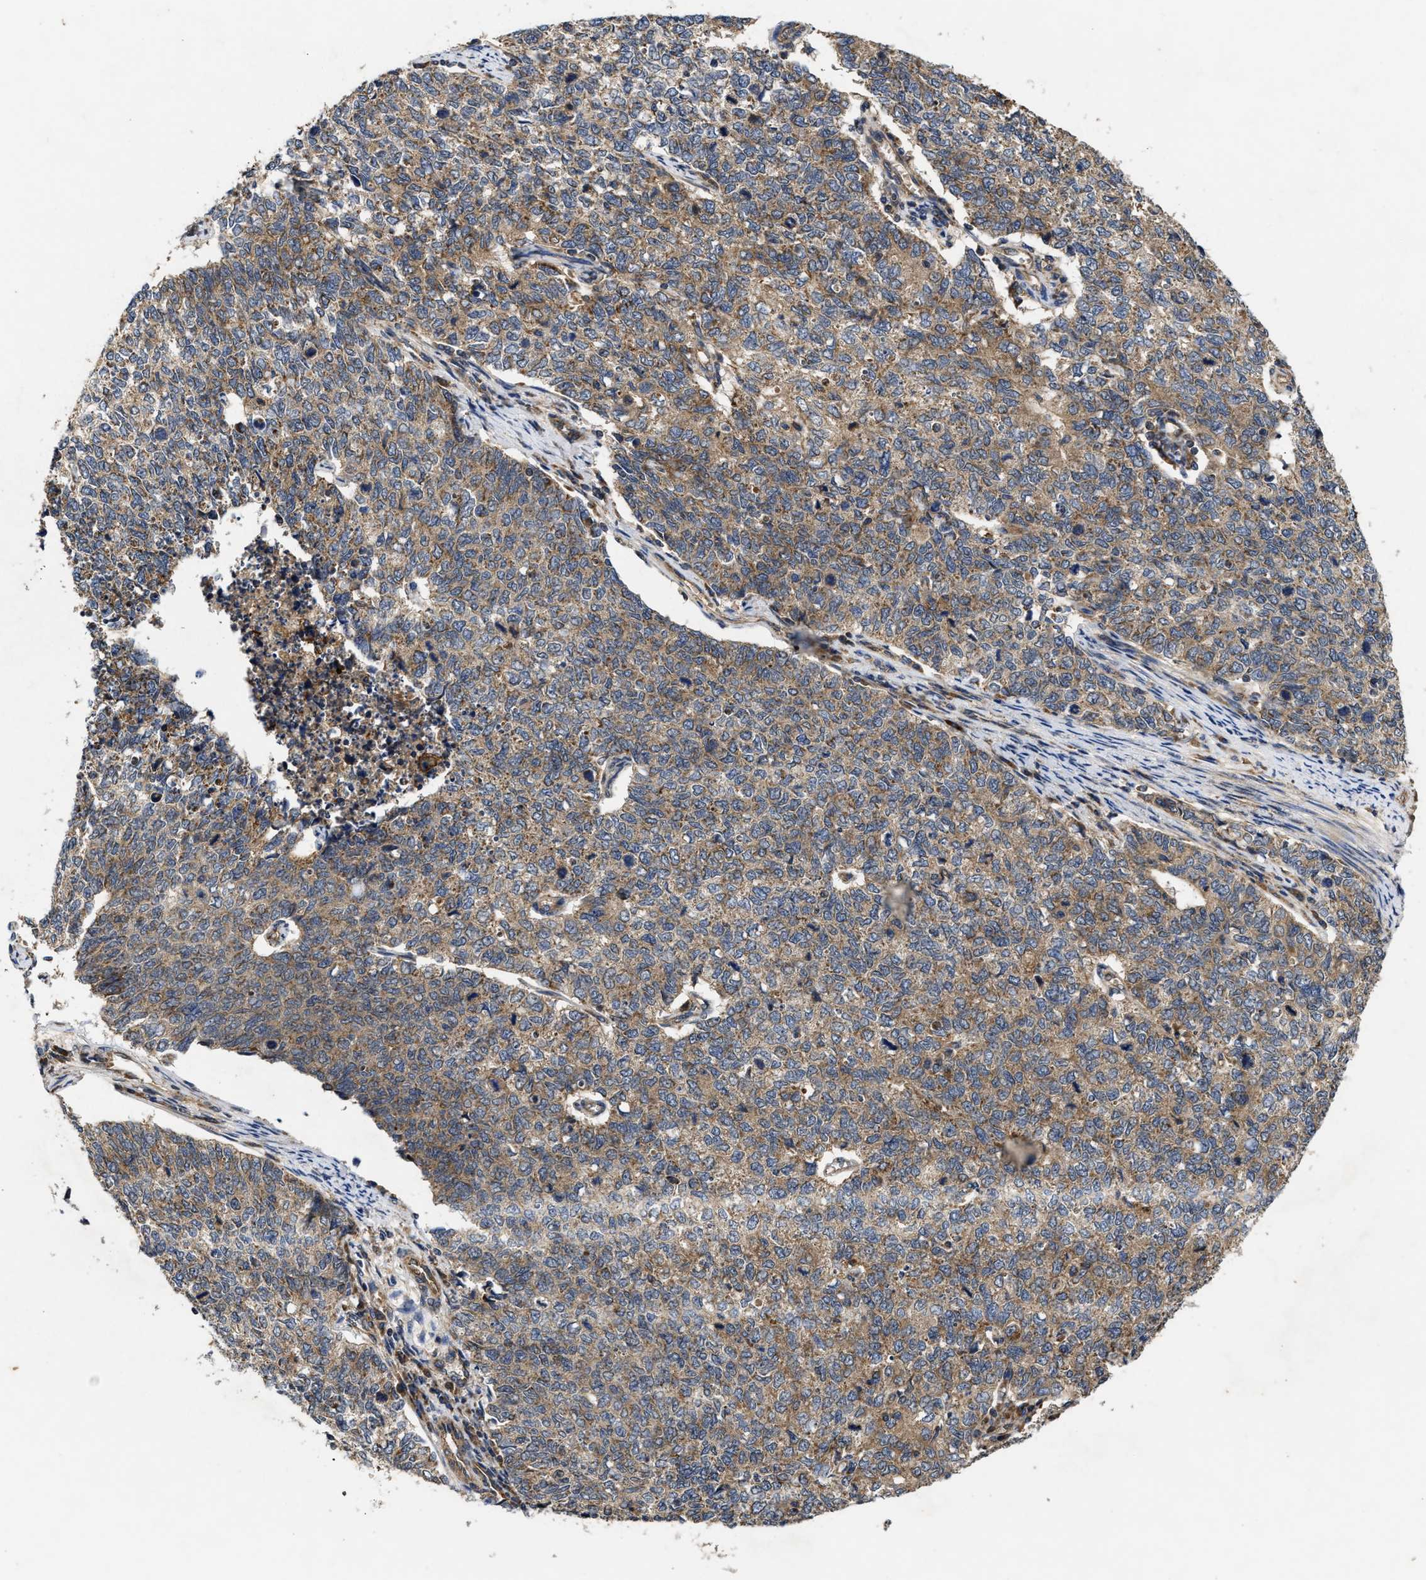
{"staining": {"intensity": "moderate", "quantity": ">75%", "location": "cytoplasmic/membranous"}, "tissue": "cervical cancer", "cell_type": "Tumor cells", "image_type": "cancer", "snomed": [{"axis": "morphology", "description": "Squamous cell carcinoma, NOS"}, {"axis": "topography", "description": "Cervix"}], "caption": "DAB immunohistochemical staining of cervical squamous cell carcinoma shows moderate cytoplasmic/membranous protein positivity in approximately >75% of tumor cells.", "gene": "EFNA4", "patient": {"sex": "female", "age": 63}}